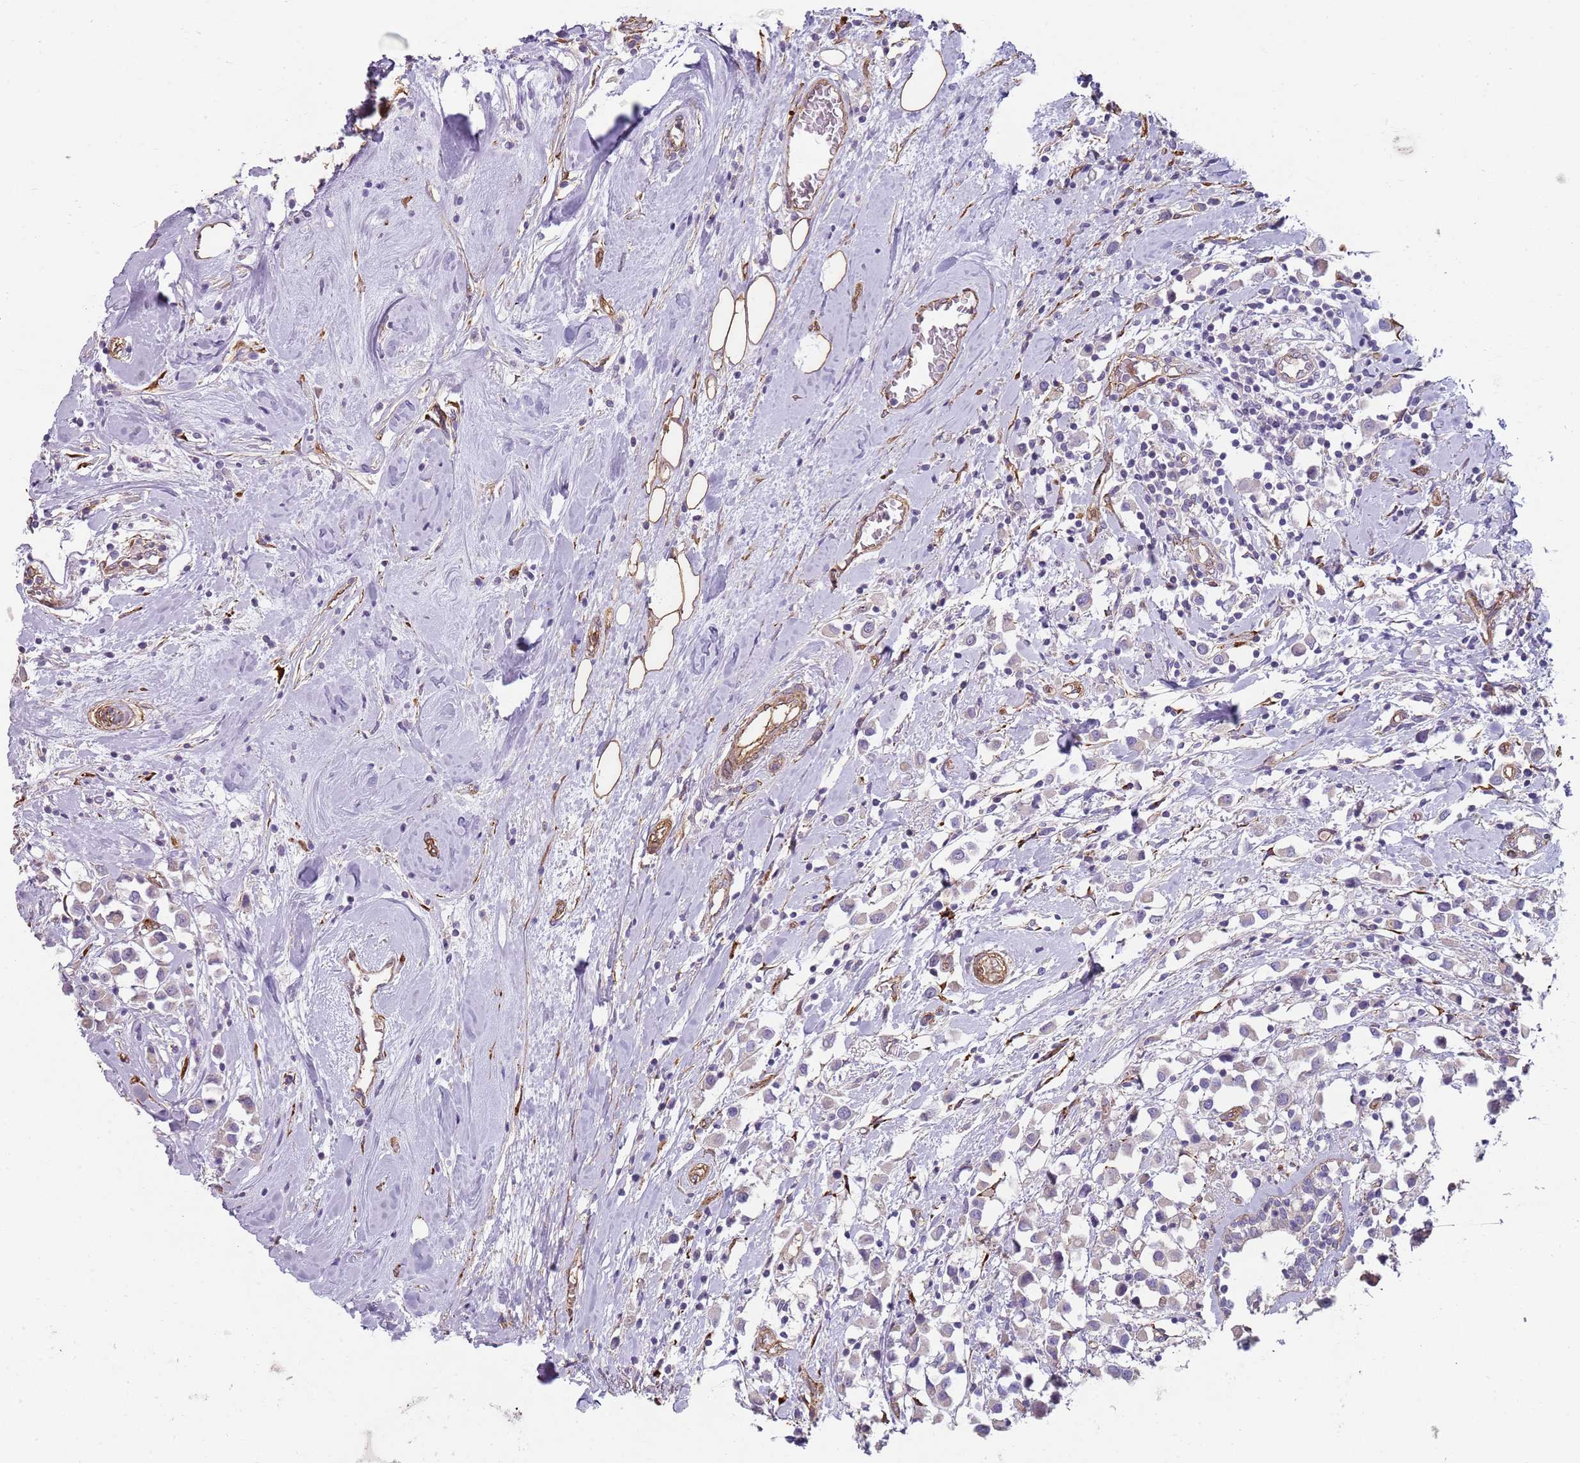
{"staining": {"intensity": "negative", "quantity": "none", "location": "none"}, "tissue": "breast cancer", "cell_type": "Tumor cells", "image_type": "cancer", "snomed": [{"axis": "morphology", "description": "Duct carcinoma"}, {"axis": "topography", "description": "Breast"}], "caption": "Immunohistochemical staining of infiltrating ductal carcinoma (breast) demonstrates no significant staining in tumor cells.", "gene": "PHLPP2", "patient": {"sex": "female", "age": 61}}